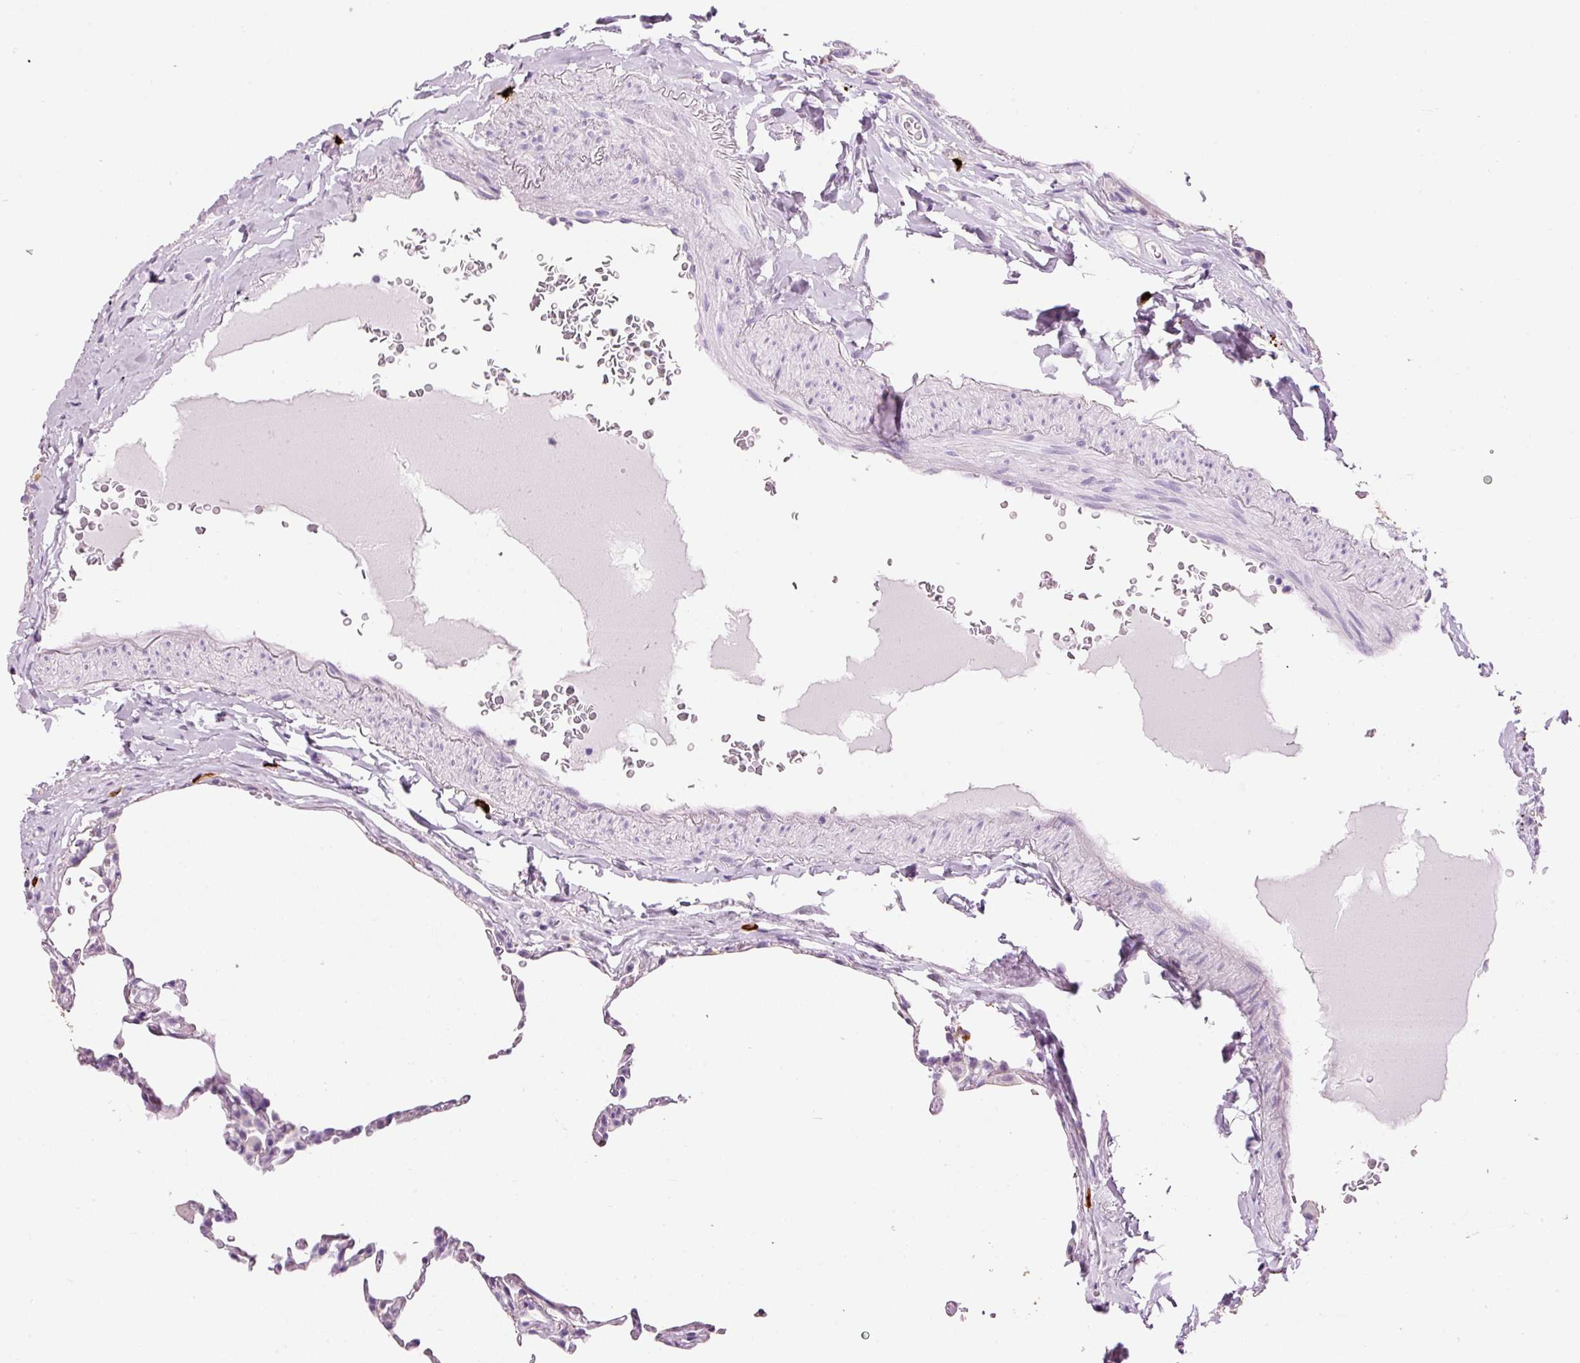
{"staining": {"intensity": "negative", "quantity": "none", "location": "none"}, "tissue": "lung", "cell_type": "Alveolar cells", "image_type": "normal", "snomed": [{"axis": "morphology", "description": "Normal tissue, NOS"}, {"axis": "topography", "description": "Lung"}], "caption": "Alveolar cells are negative for brown protein staining in unremarkable lung. (IHC, brightfield microscopy, high magnification).", "gene": "CMA1", "patient": {"sex": "female", "age": 57}}